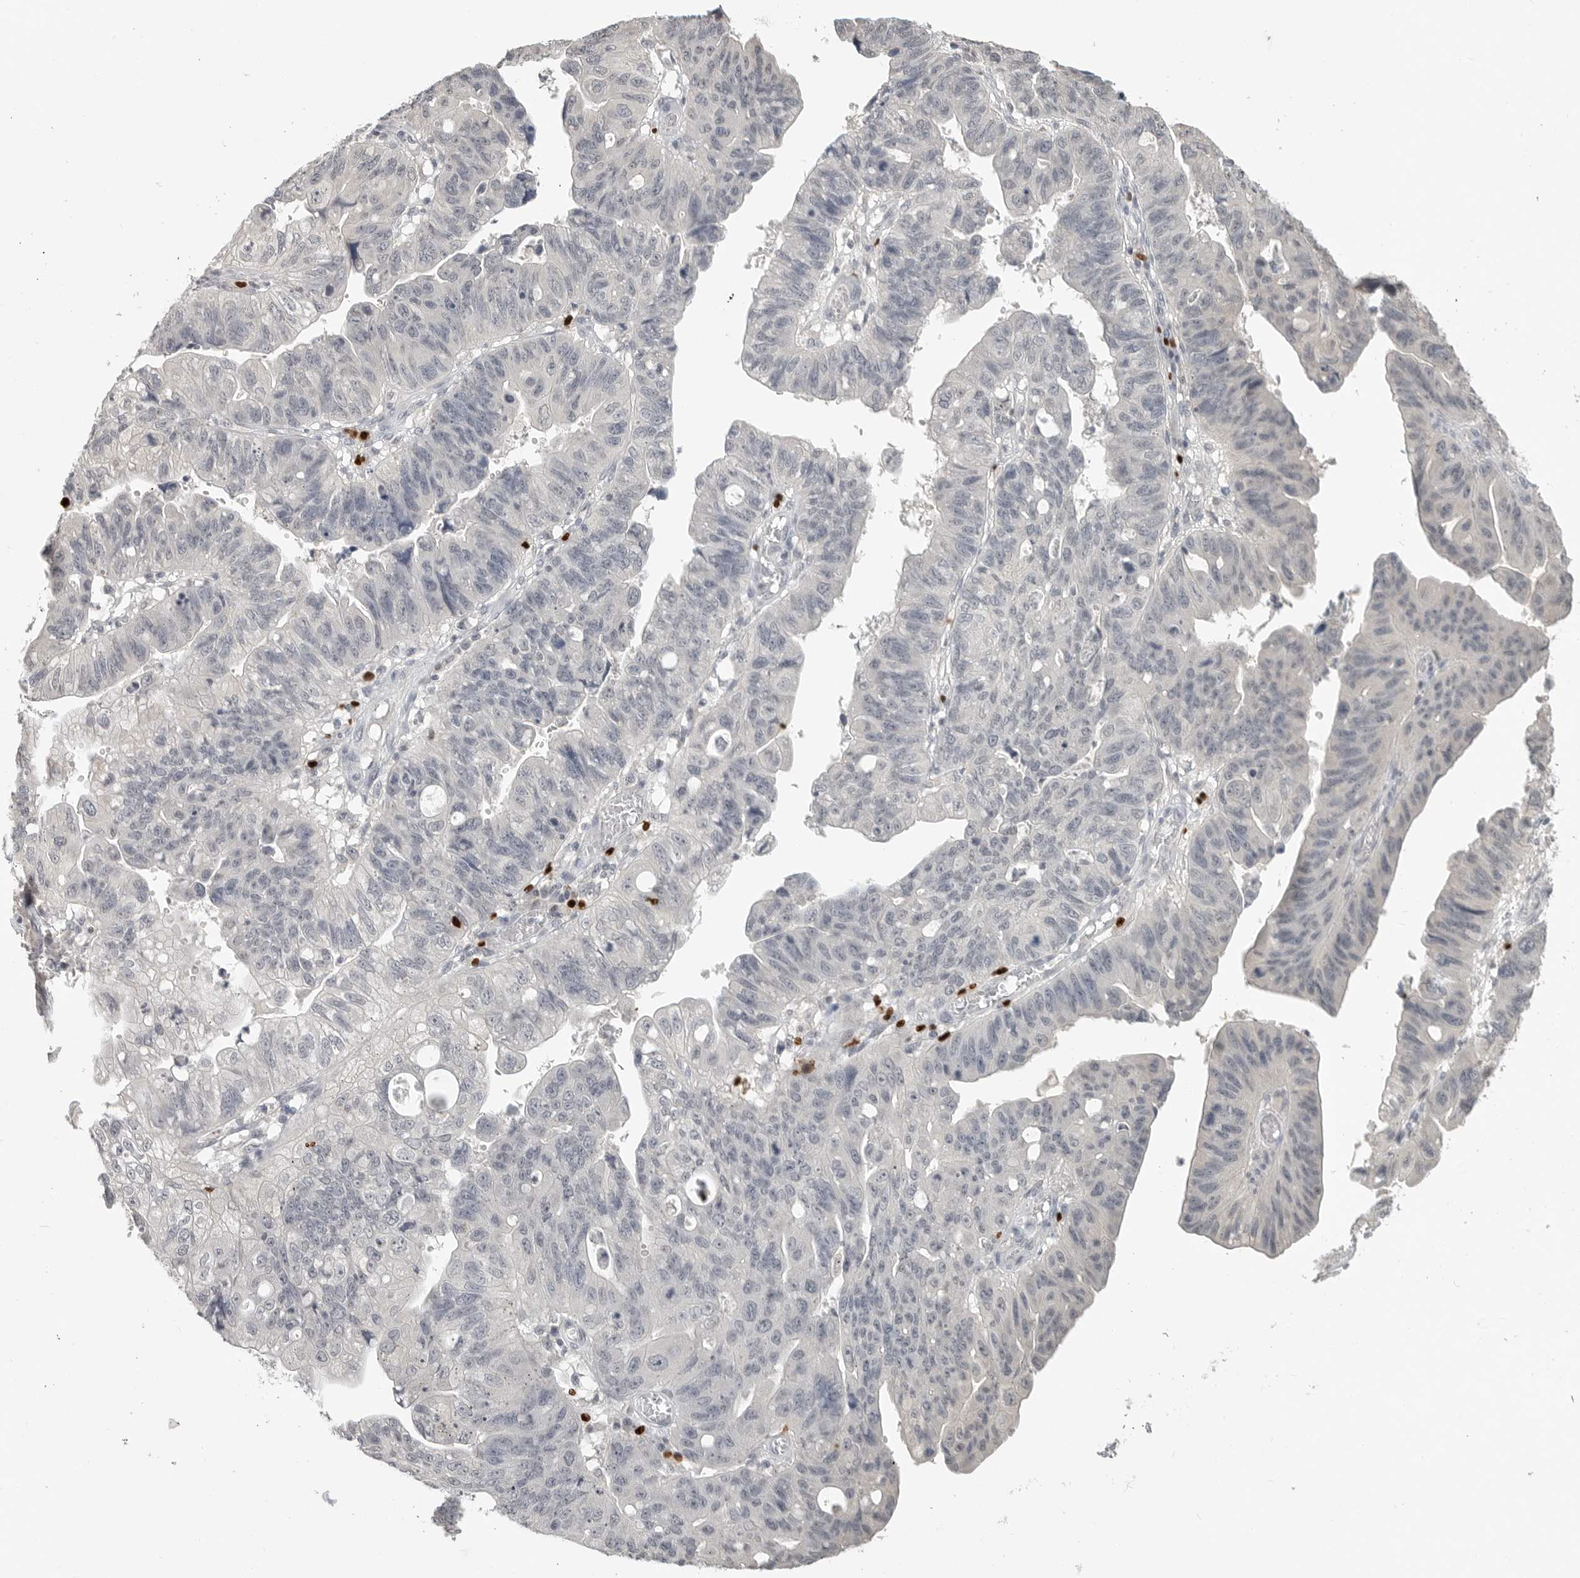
{"staining": {"intensity": "negative", "quantity": "none", "location": "none"}, "tissue": "stomach cancer", "cell_type": "Tumor cells", "image_type": "cancer", "snomed": [{"axis": "morphology", "description": "Adenocarcinoma, NOS"}, {"axis": "topography", "description": "Stomach"}], "caption": "An image of adenocarcinoma (stomach) stained for a protein displays no brown staining in tumor cells.", "gene": "FOXP3", "patient": {"sex": "male", "age": 59}}